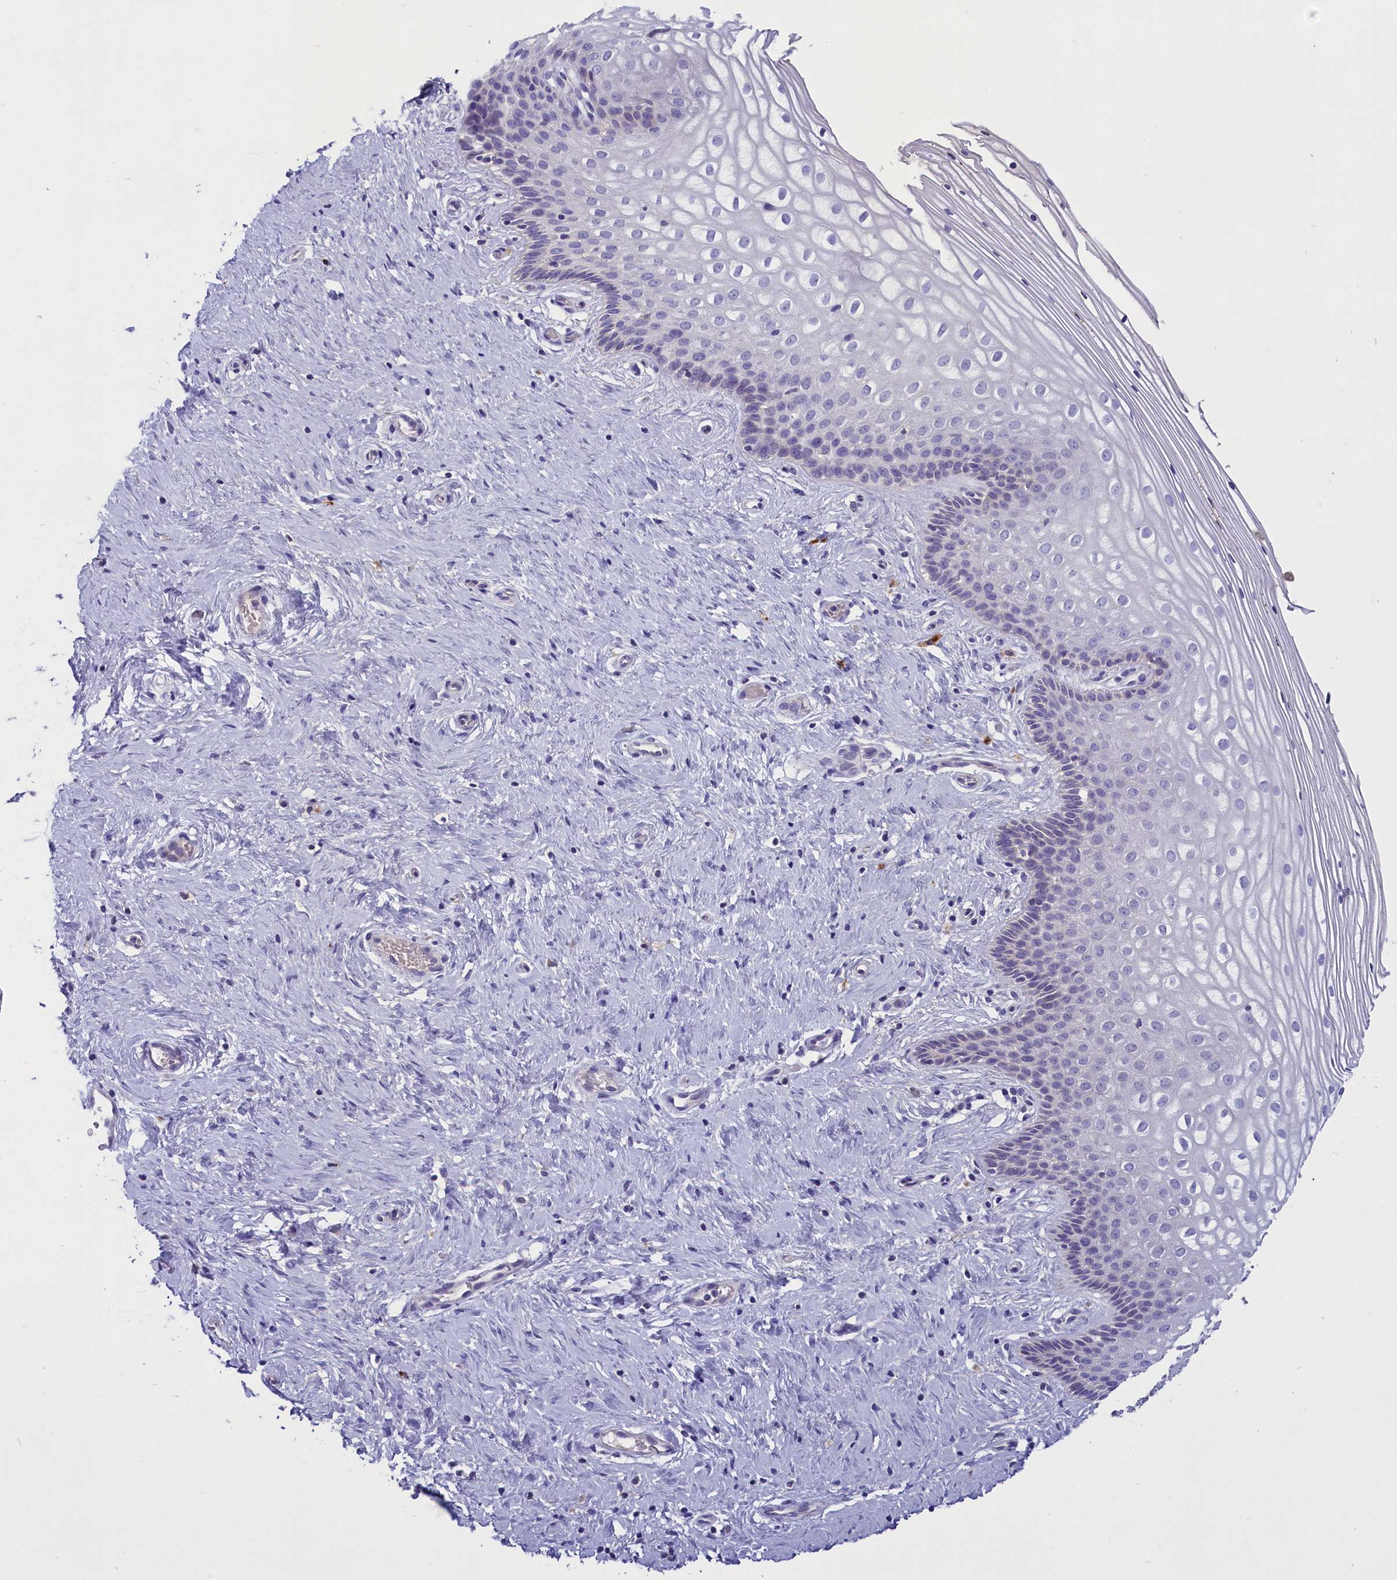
{"staining": {"intensity": "negative", "quantity": "none", "location": "none"}, "tissue": "cervix", "cell_type": "Glandular cells", "image_type": "normal", "snomed": [{"axis": "morphology", "description": "Normal tissue, NOS"}, {"axis": "topography", "description": "Cervix"}], "caption": "Glandular cells show no significant expression in unremarkable cervix.", "gene": "ENPP6", "patient": {"sex": "female", "age": 33}}